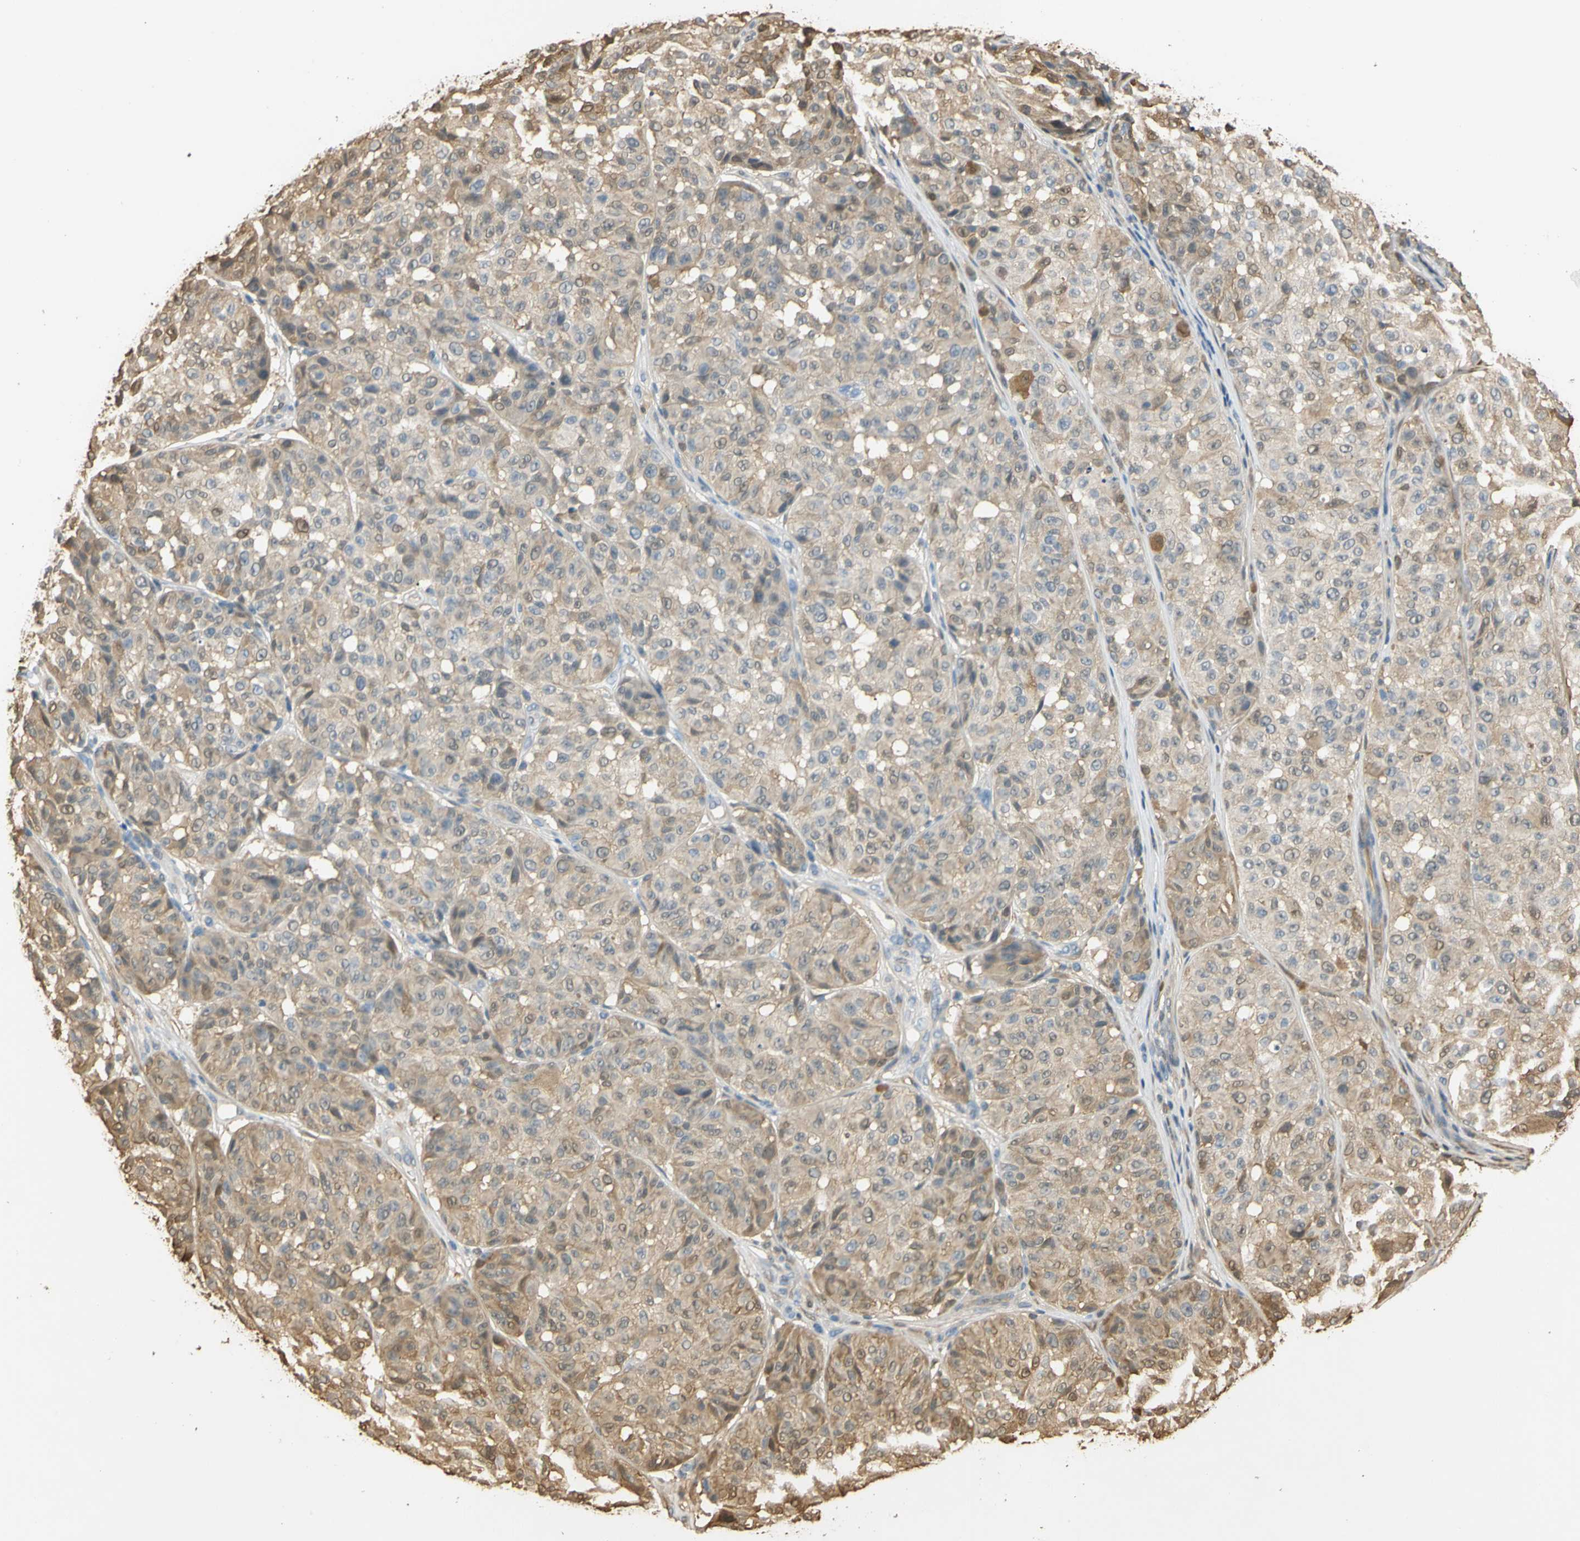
{"staining": {"intensity": "moderate", "quantity": ">75%", "location": "cytoplasmic/membranous"}, "tissue": "melanoma", "cell_type": "Tumor cells", "image_type": "cancer", "snomed": [{"axis": "morphology", "description": "Malignant melanoma, NOS"}, {"axis": "topography", "description": "Skin"}], "caption": "Malignant melanoma stained with DAB immunohistochemistry (IHC) exhibits medium levels of moderate cytoplasmic/membranous staining in approximately >75% of tumor cells.", "gene": "S100A6", "patient": {"sex": "female", "age": 46}}